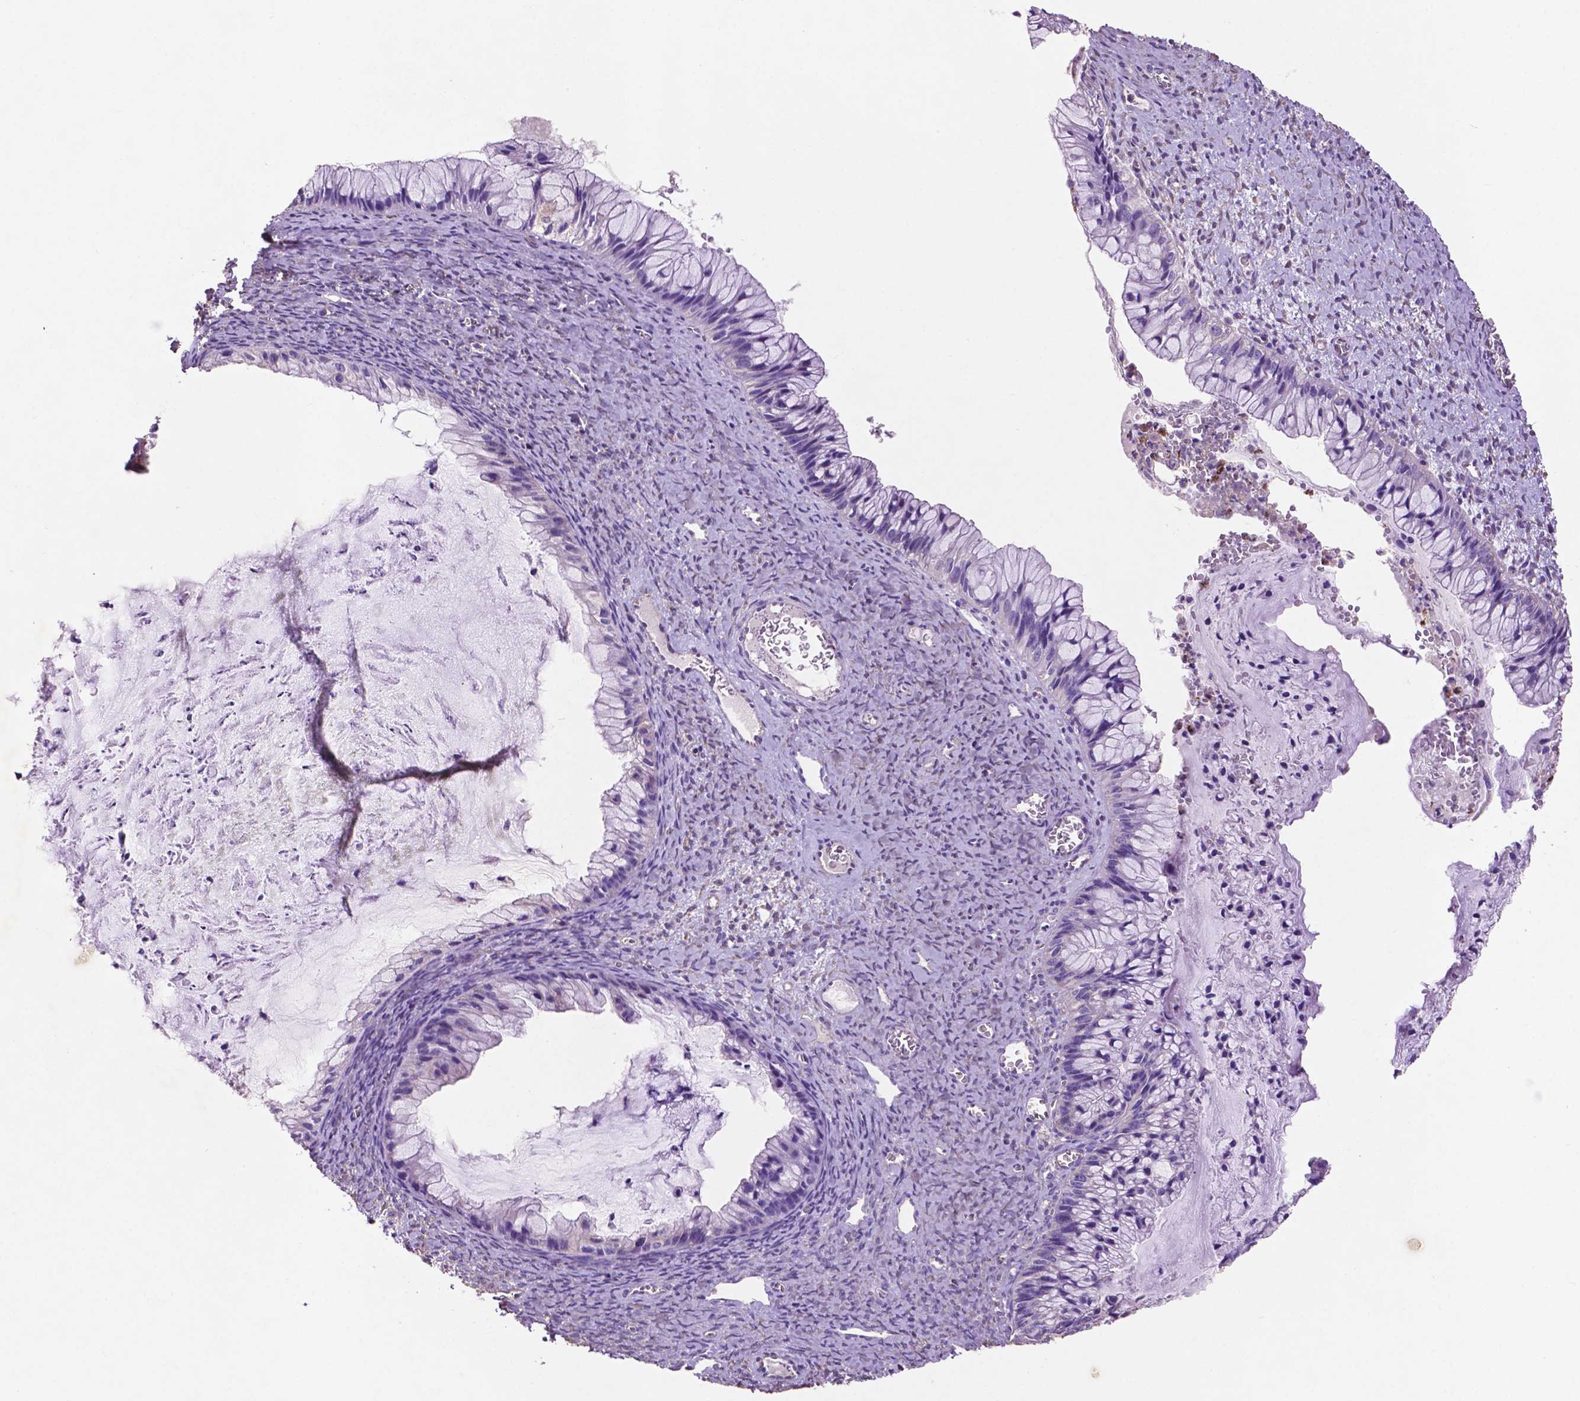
{"staining": {"intensity": "negative", "quantity": "none", "location": "none"}, "tissue": "ovarian cancer", "cell_type": "Tumor cells", "image_type": "cancer", "snomed": [{"axis": "morphology", "description": "Cystadenocarcinoma, mucinous, NOS"}, {"axis": "topography", "description": "Ovary"}], "caption": "Tumor cells are negative for brown protein staining in ovarian cancer. (DAB immunohistochemistry (IHC) visualized using brightfield microscopy, high magnification).", "gene": "GDPD5", "patient": {"sex": "female", "age": 72}}